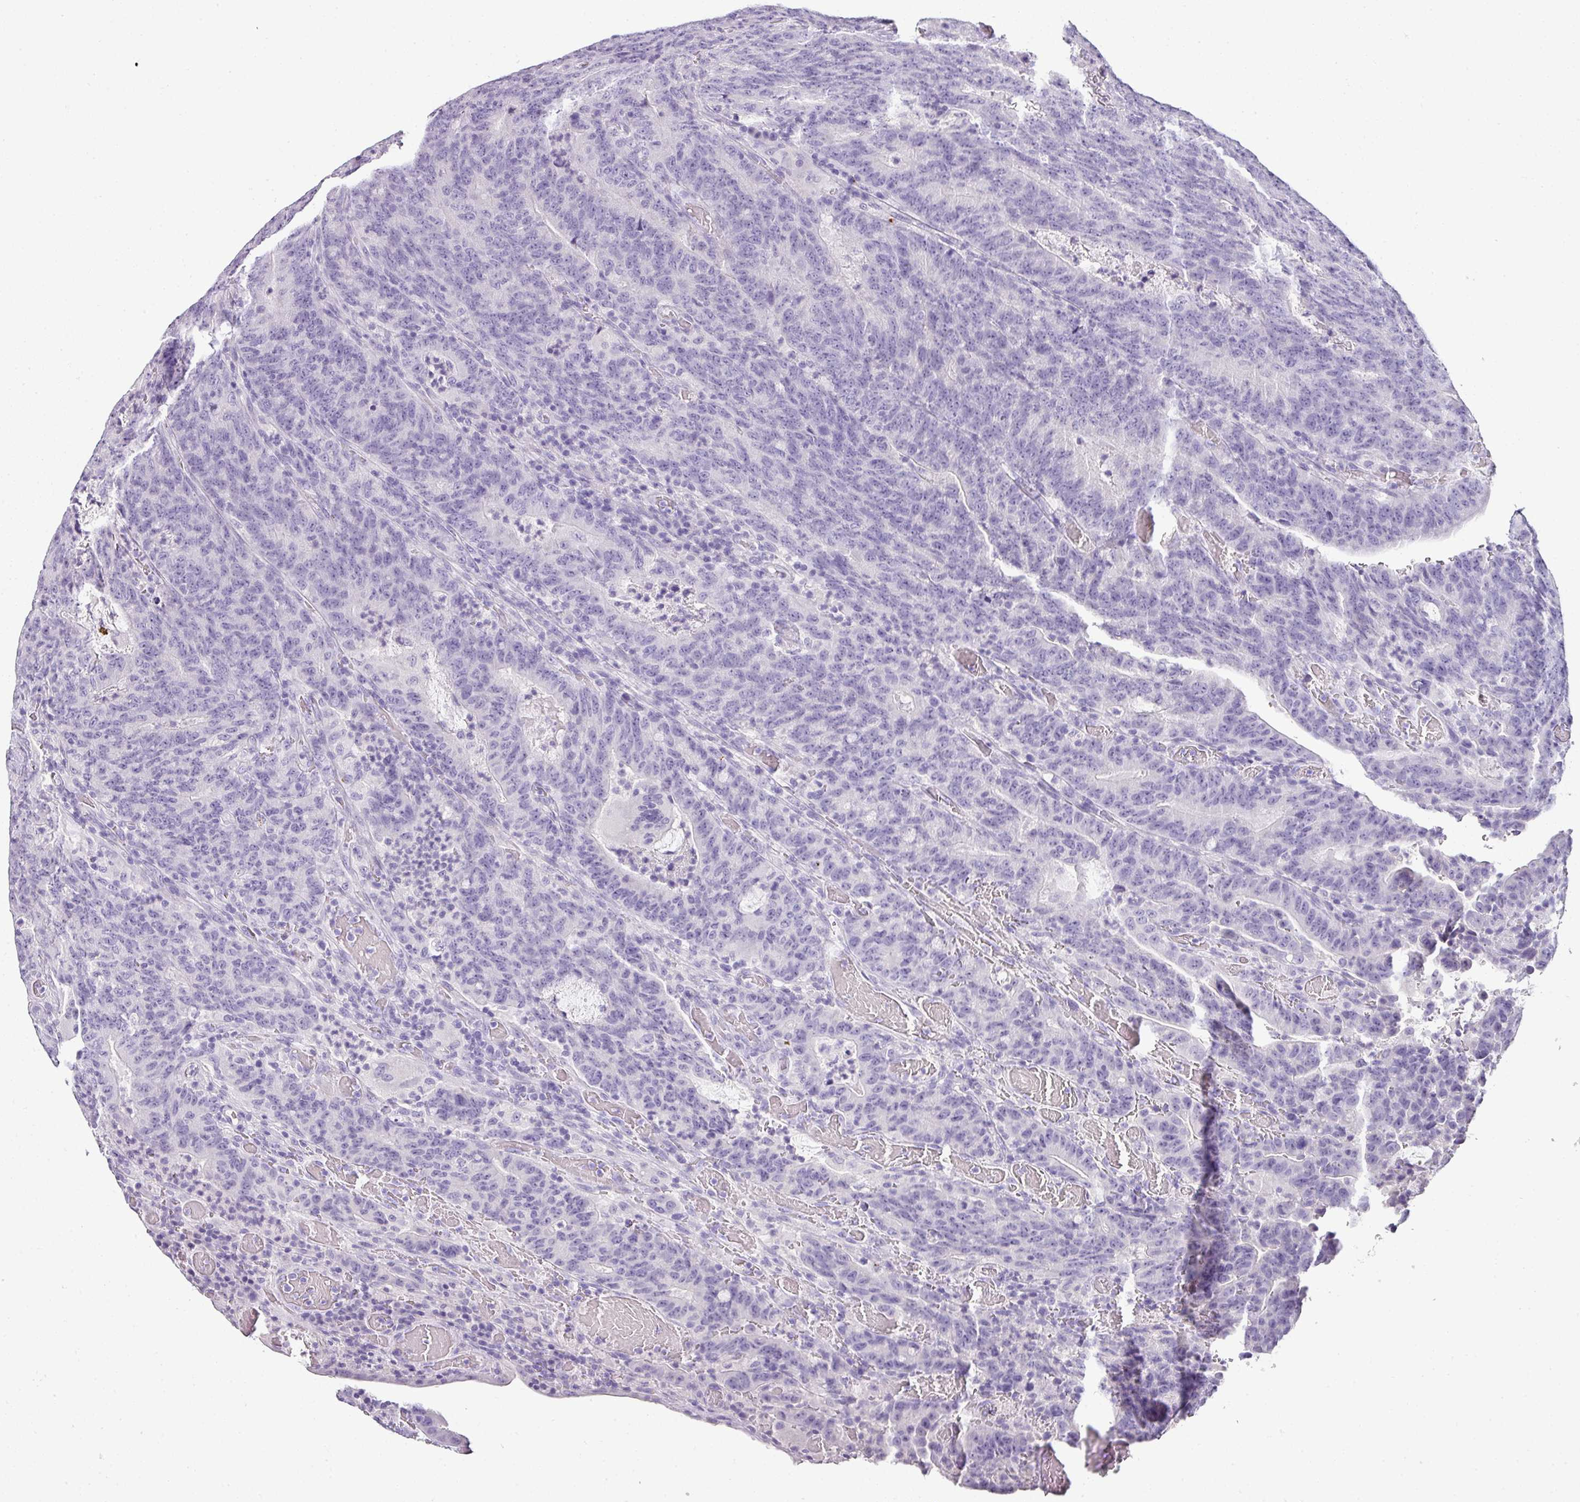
{"staining": {"intensity": "negative", "quantity": "none", "location": "none"}, "tissue": "colorectal cancer", "cell_type": "Tumor cells", "image_type": "cancer", "snomed": [{"axis": "morphology", "description": "Normal tissue, NOS"}, {"axis": "morphology", "description": "Adenocarcinoma, NOS"}, {"axis": "topography", "description": "Colon"}], "caption": "DAB immunohistochemical staining of human adenocarcinoma (colorectal) demonstrates no significant expression in tumor cells. (Brightfield microscopy of DAB IHC at high magnification).", "gene": "NAPSA", "patient": {"sex": "female", "age": 75}}